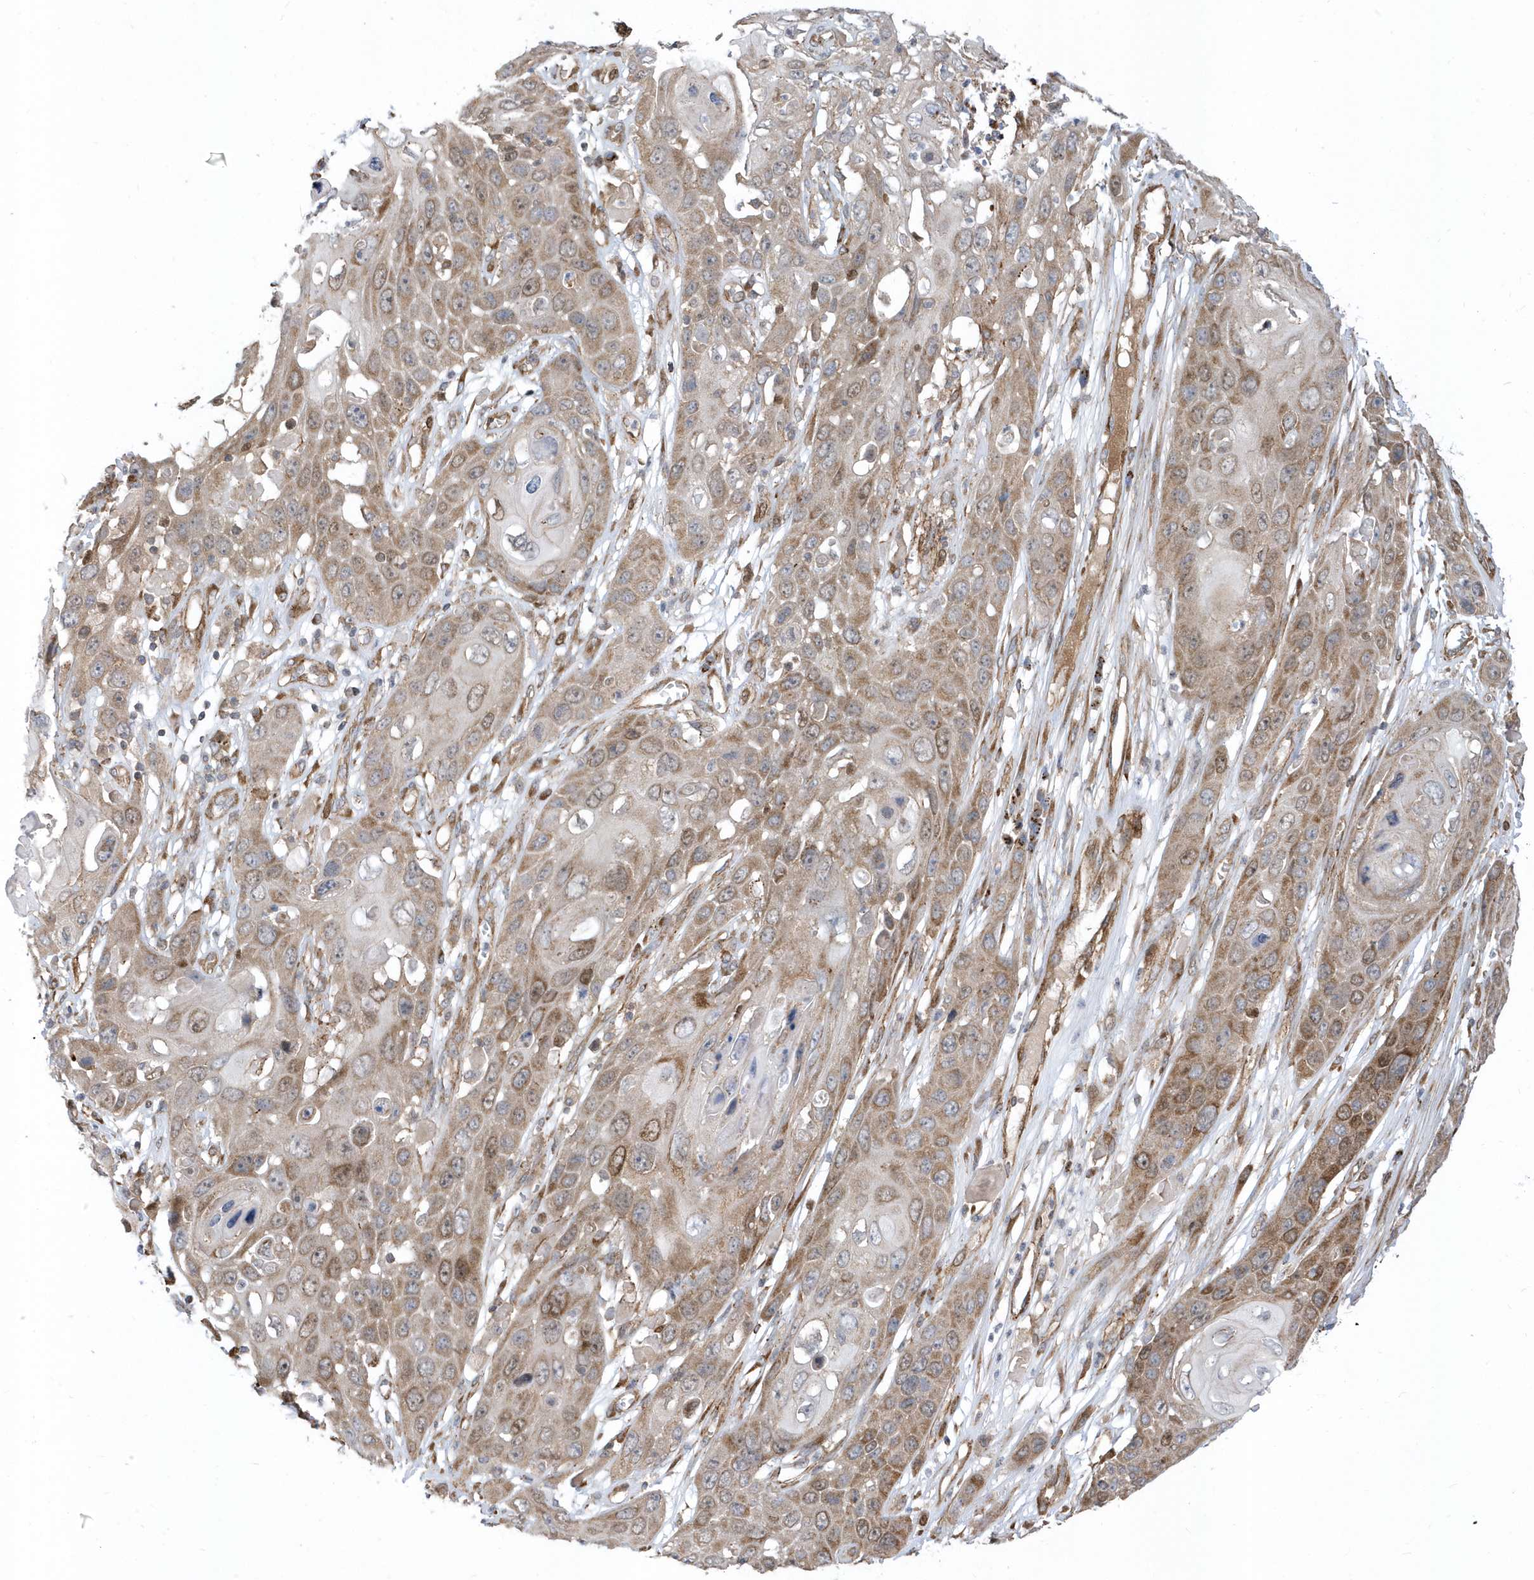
{"staining": {"intensity": "moderate", "quantity": ">75%", "location": "cytoplasmic/membranous,nuclear"}, "tissue": "skin cancer", "cell_type": "Tumor cells", "image_type": "cancer", "snomed": [{"axis": "morphology", "description": "Squamous cell carcinoma, NOS"}, {"axis": "topography", "description": "Skin"}], "caption": "Approximately >75% of tumor cells in human skin squamous cell carcinoma demonstrate moderate cytoplasmic/membranous and nuclear protein expression as visualized by brown immunohistochemical staining.", "gene": "HRH4", "patient": {"sex": "male", "age": 55}}